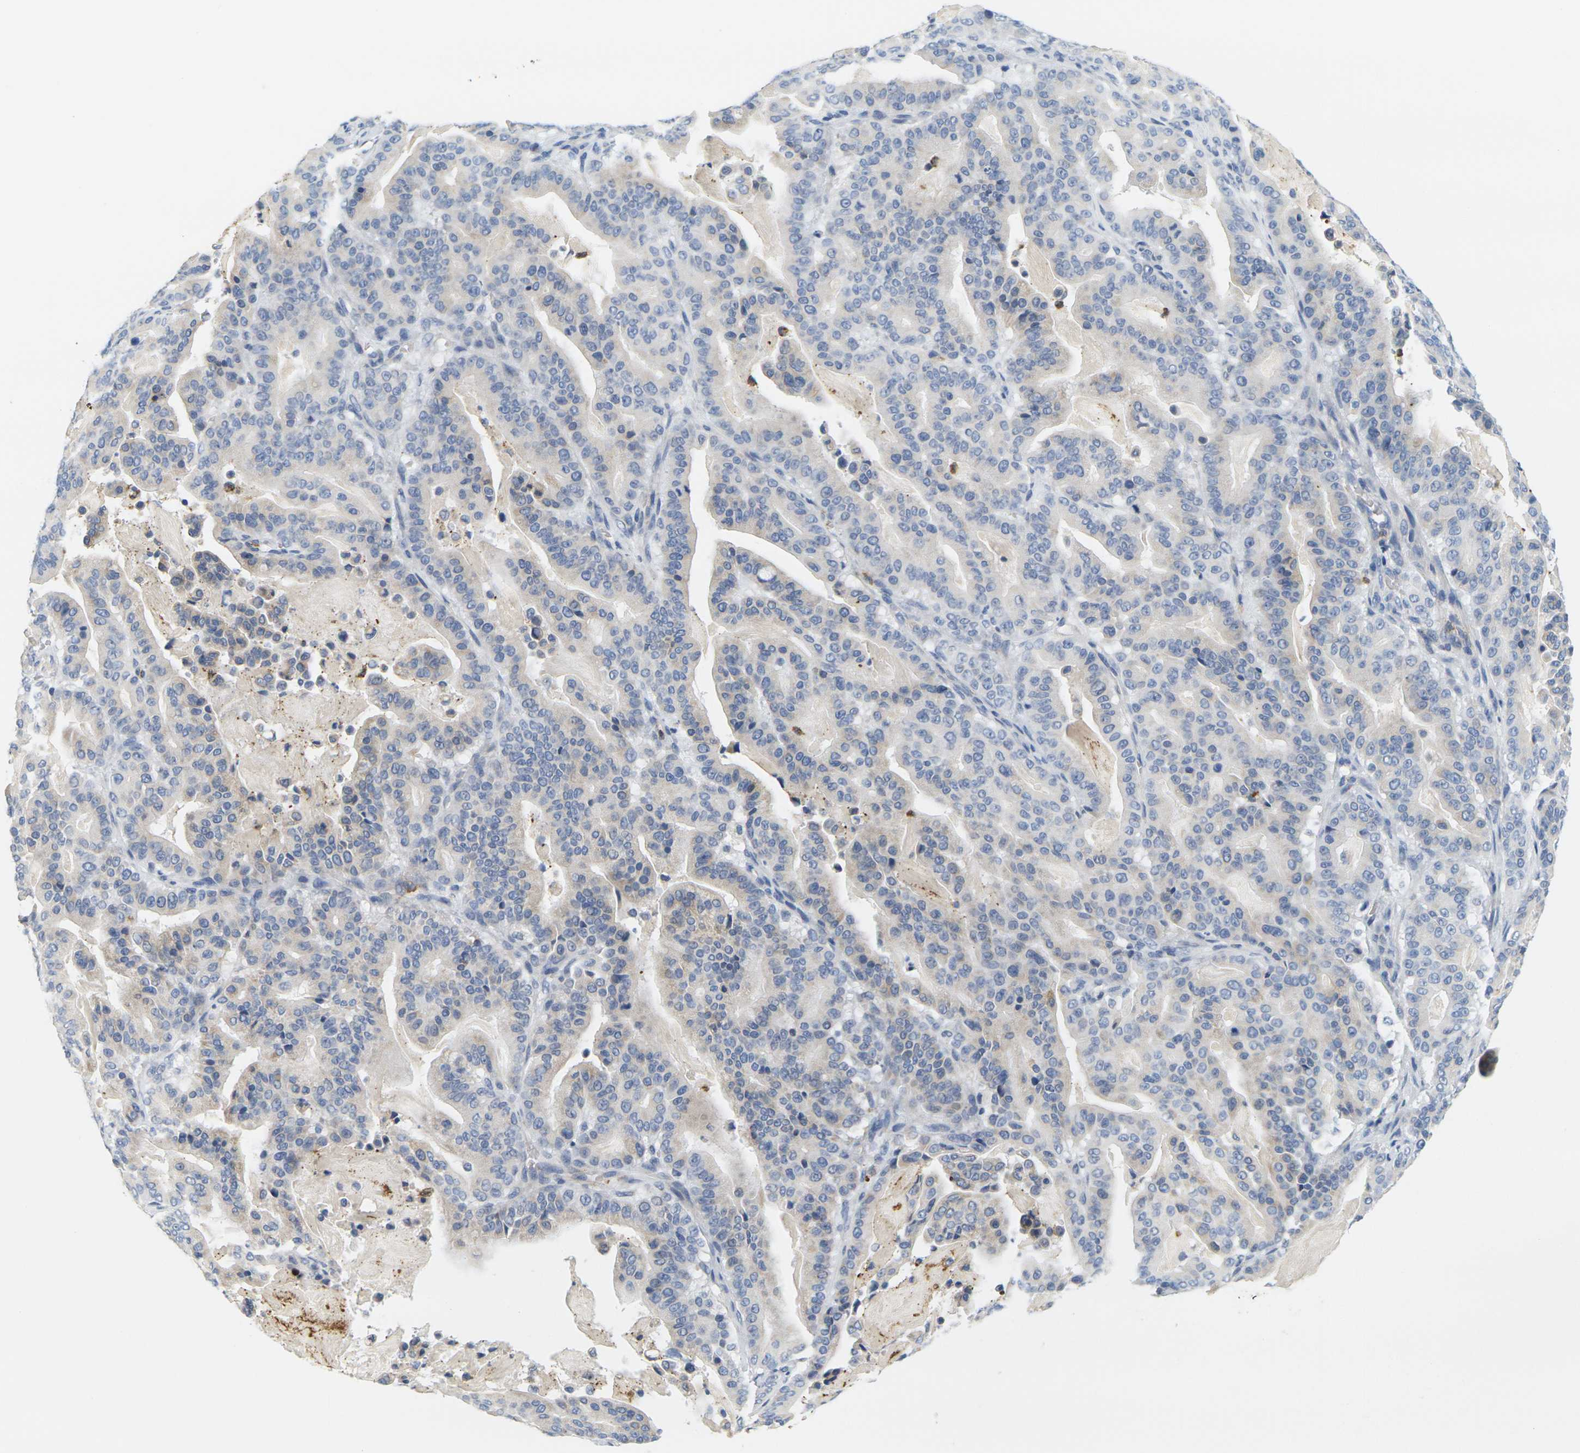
{"staining": {"intensity": "negative", "quantity": "none", "location": "none"}, "tissue": "pancreatic cancer", "cell_type": "Tumor cells", "image_type": "cancer", "snomed": [{"axis": "morphology", "description": "Adenocarcinoma, NOS"}, {"axis": "topography", "description": "Pancreas"}], "caption": "Immunohistochemistry photomicrograph of human pancreatic adenocarcinoma stained for a protein (brown), which displays no expression in tumor cells. (Brightfield microscopy of DAB IHC at high magnification).", "gene": "KLK5", "patient": {"sex": "male", "age": 63}}